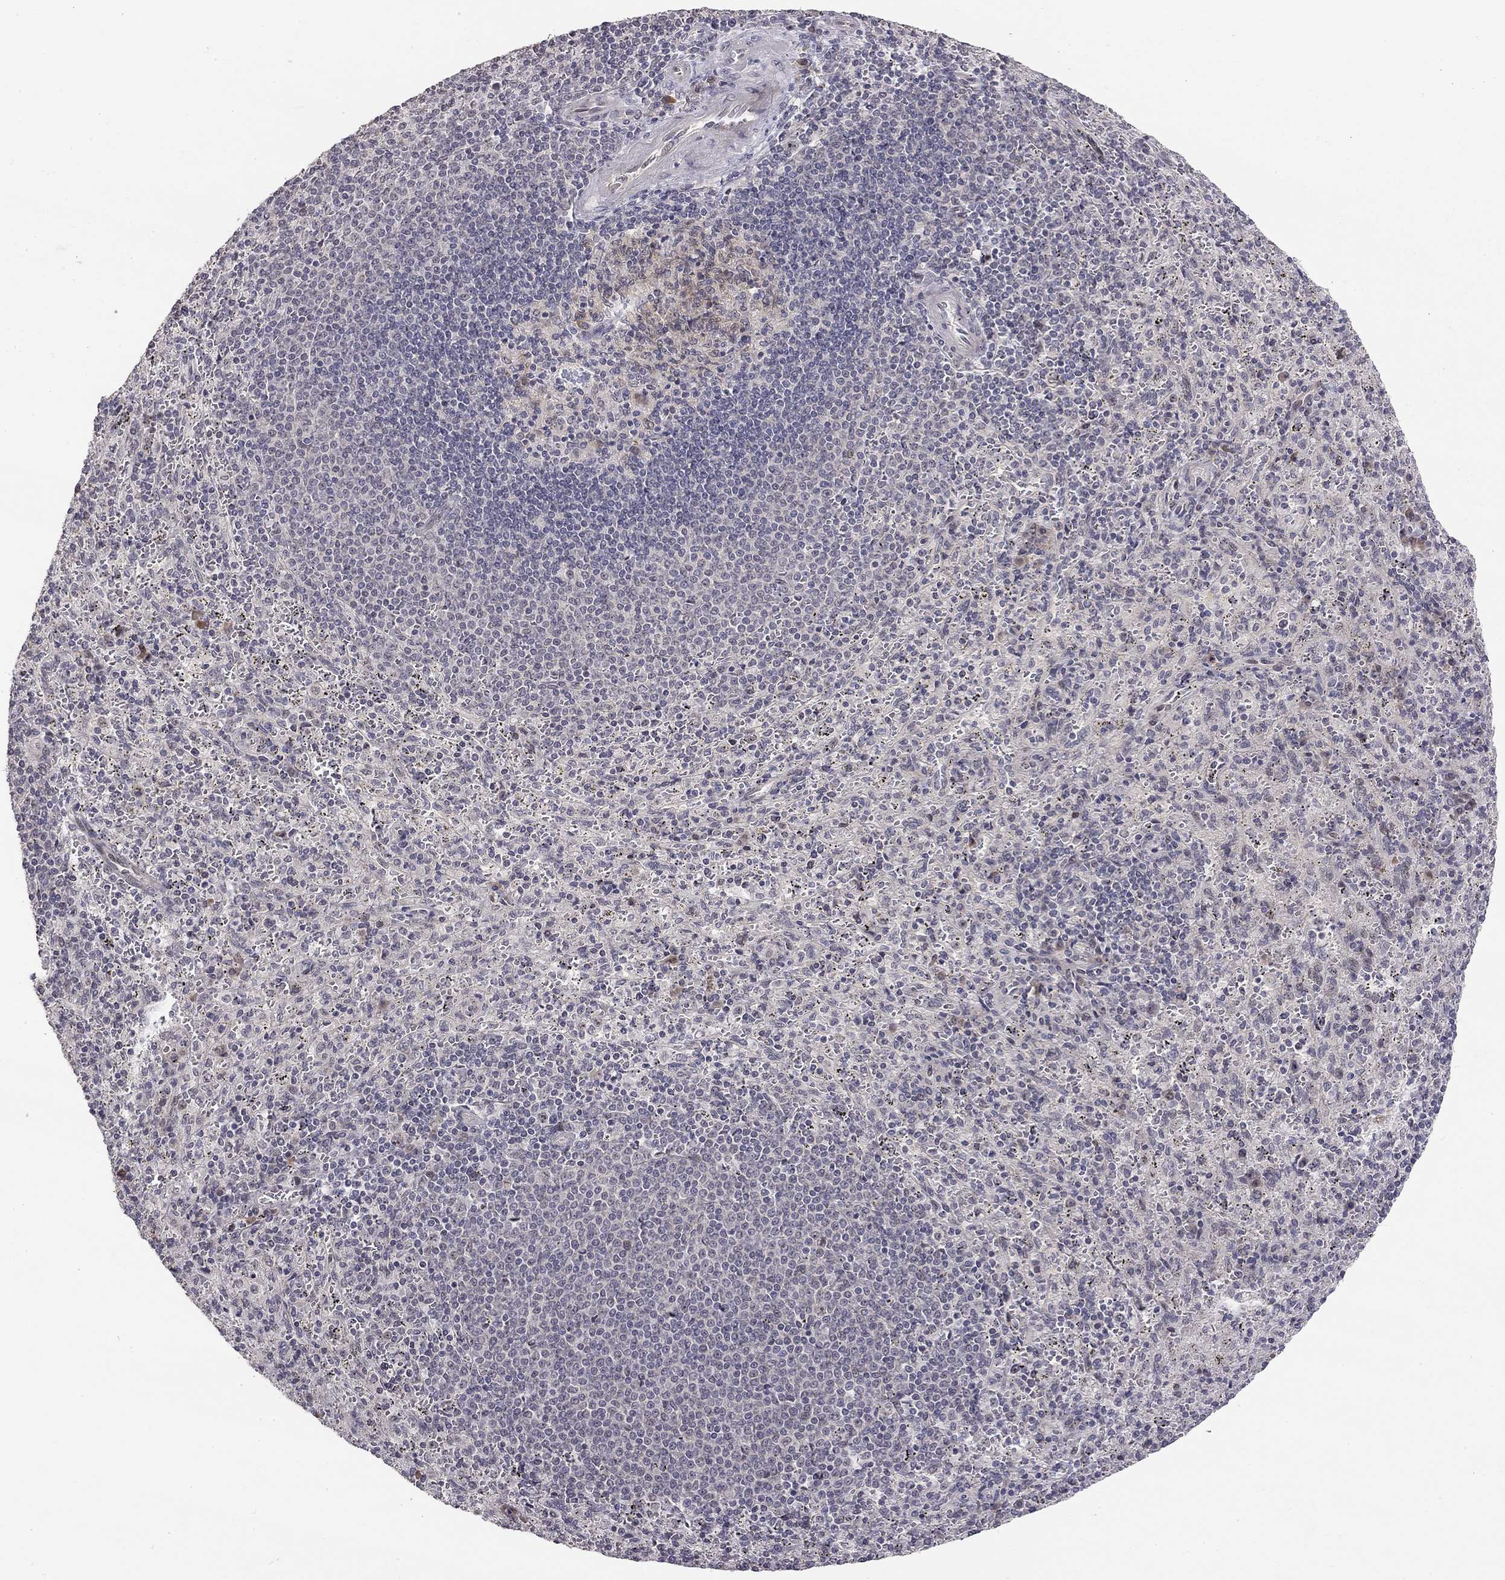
{"staining": {"intensity": "negative", "quantity": "none", "location": "none"}, "tissue": "spleen", "cell_type": "Cells in red pulp", "image_type": "normal", "snomed": [{"axis": "morphology", "description": "Normal tissue, NOS"}, {"axis": "topography", "description": "Spleen"}], "caption": "An IHC histopathology image of normal spleen is shown. There is no staining in cells in red pulp of spleen. Nuclei are stained in blue.", "gene": "STXBP6", "patient": {"sex": "male", "age": 57}}